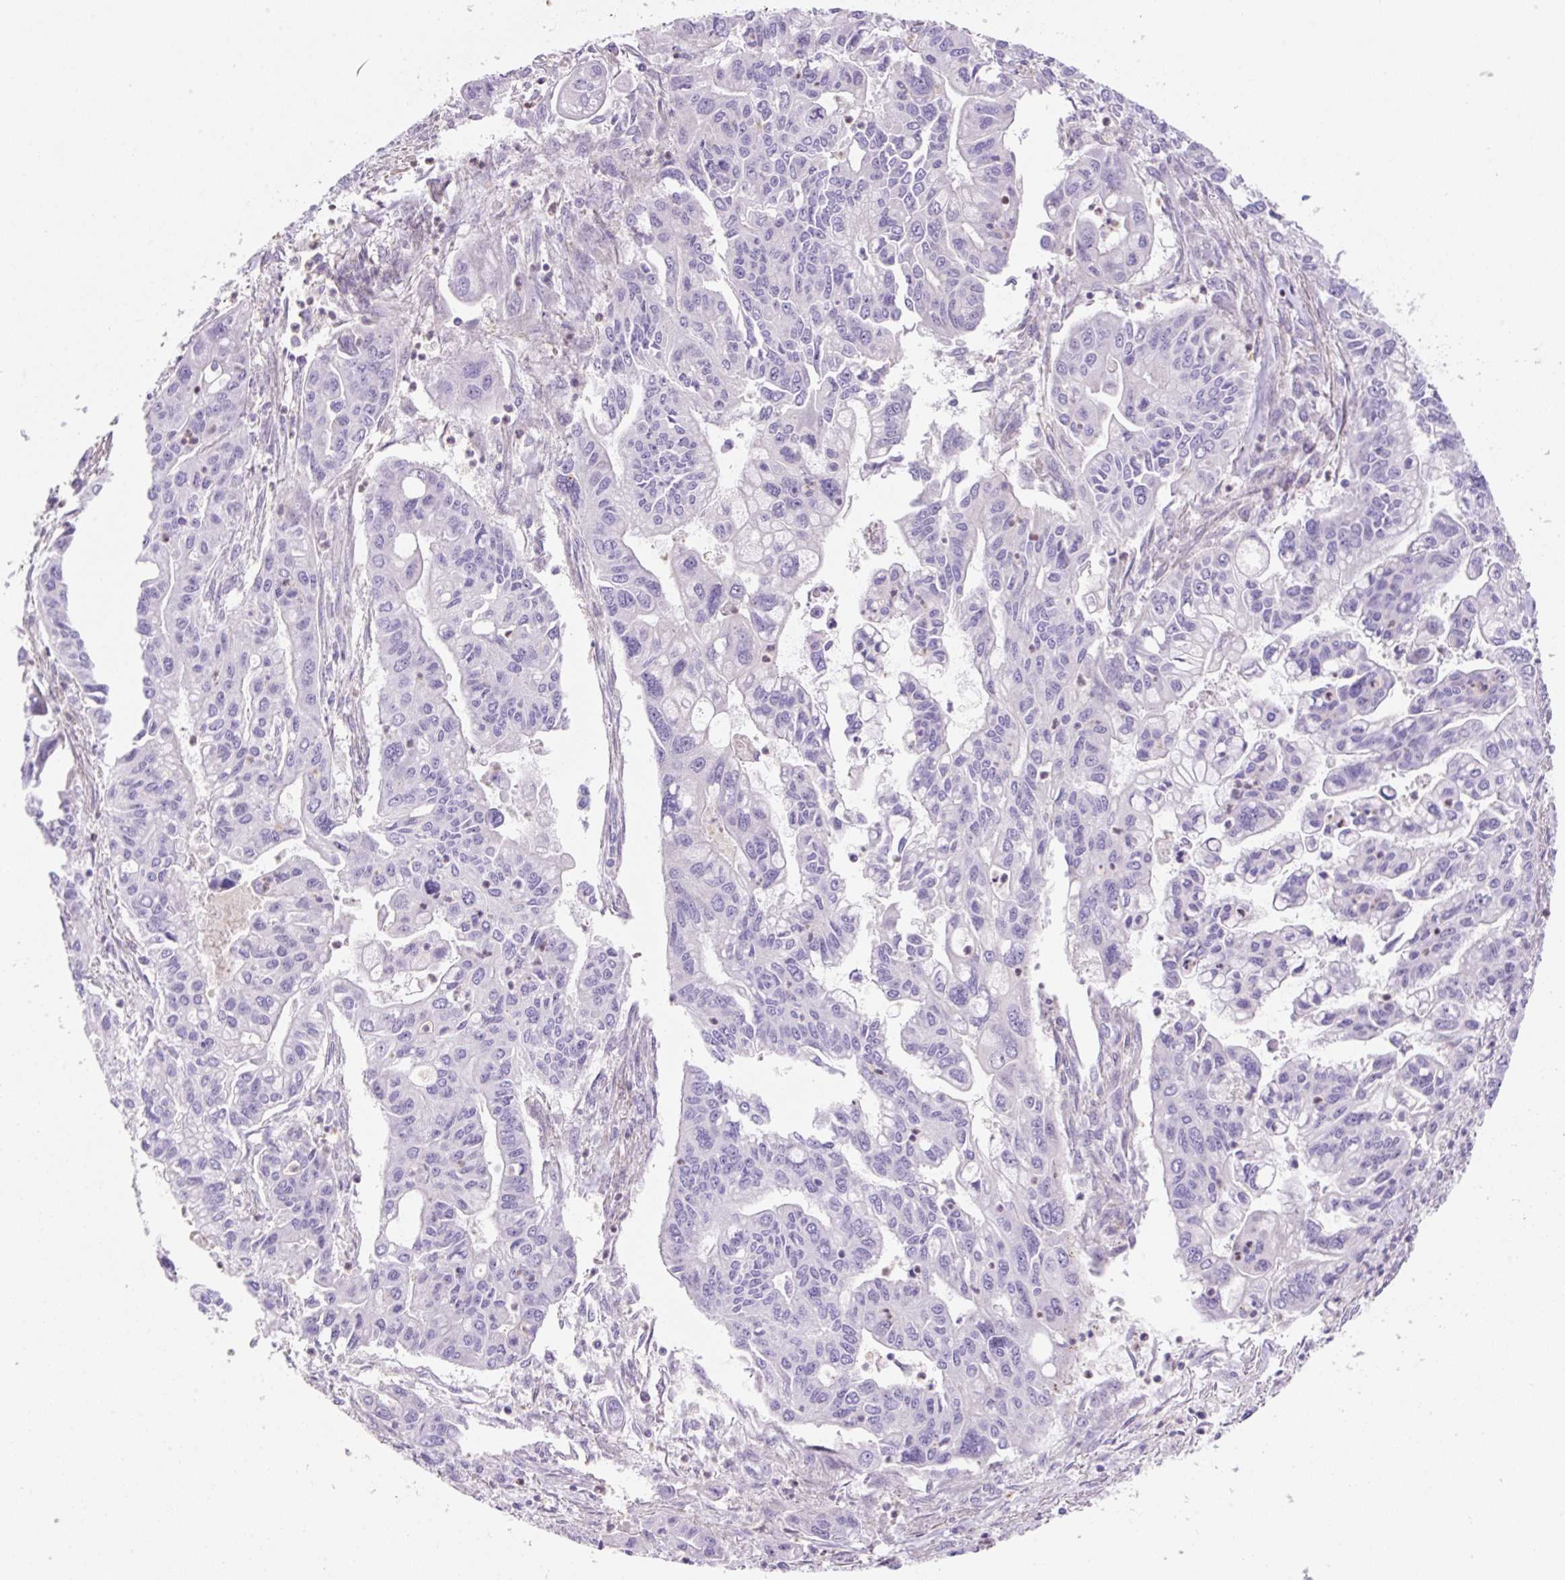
{"staining": {"intensity": "negative", "quantity": "none", "location": "none"}, "tissue": "pancreatic cancer", "cell_type": "Tumor cells", "image_type": "cancer", "snomed": [{"axis": "morphology", "description": "Adenocarcinoma, NOS"}, {"axis": "topography", "description": "Pancreas"}], "caption": "The IHC photomicrograph has no significant expression in tumor cells of adenocarcinoma (pancreatic) tissue.", "gene": "TDRD15", "patient": {"sex": "male", "age": 62}}